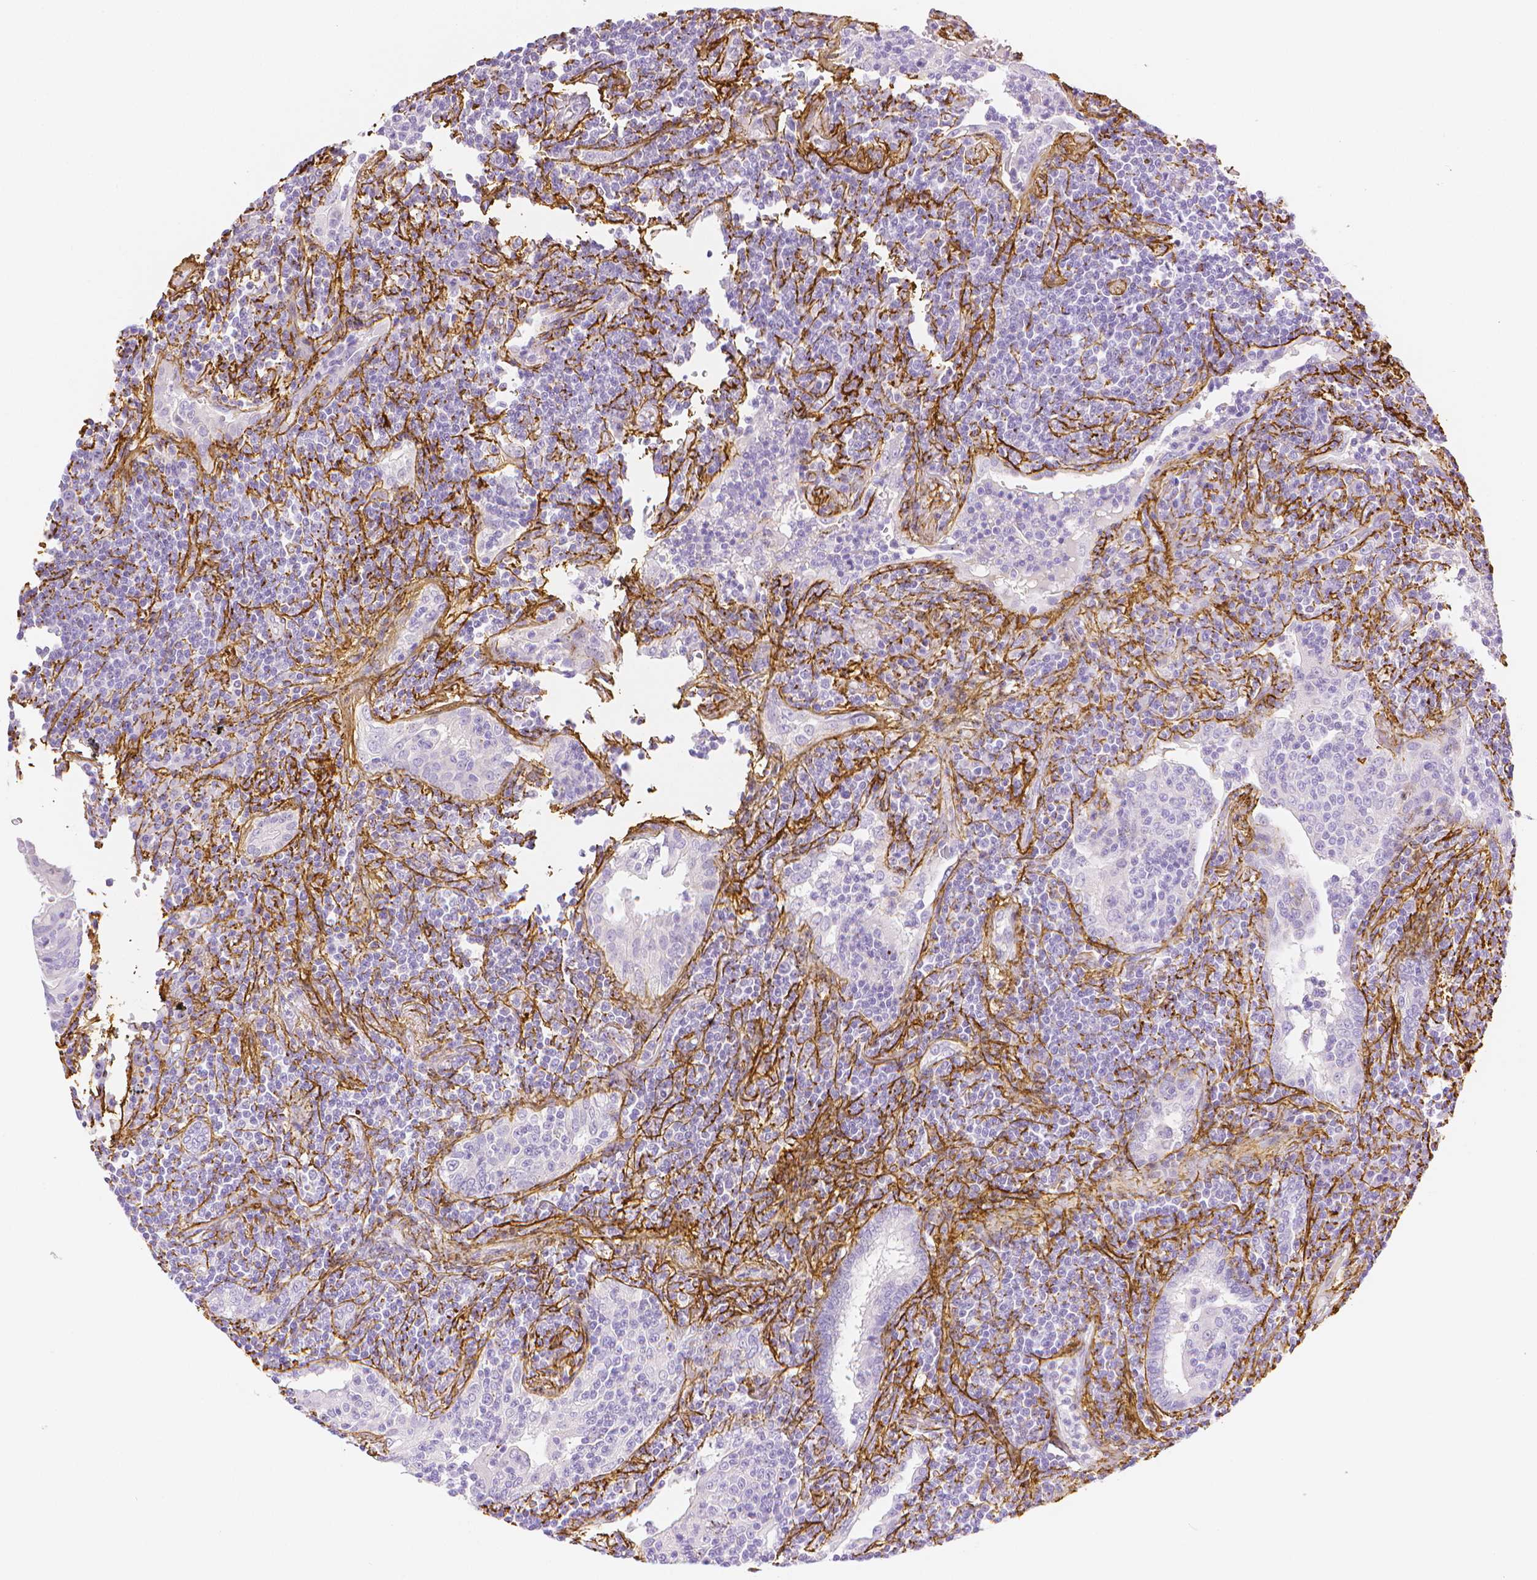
{"staining": {"intensity": "negative", "quantity": "none", "location": "none"}, "tissue": "lymphoma", "cell_type": "Tumor cells", "image_type": "cancer", "snomed": [{"axis": "morphology", "description": "Malignant lymphoma, non-Hodgkin's type, Low grade"}, {"axis": "topography", "description": "Lung"}], "caption": "DAB immunohistochemical staining of malignant lymphoma, non-Hodgkin's type (low-grade) displays no significant expression in tumor cells. (Brightfield microscopy of DAB (3,3'-diaminobenzidine) immunohistochemistry at high magnification).", "gene": "FBN1", "patient": {"sex": "female", "age": 71}}